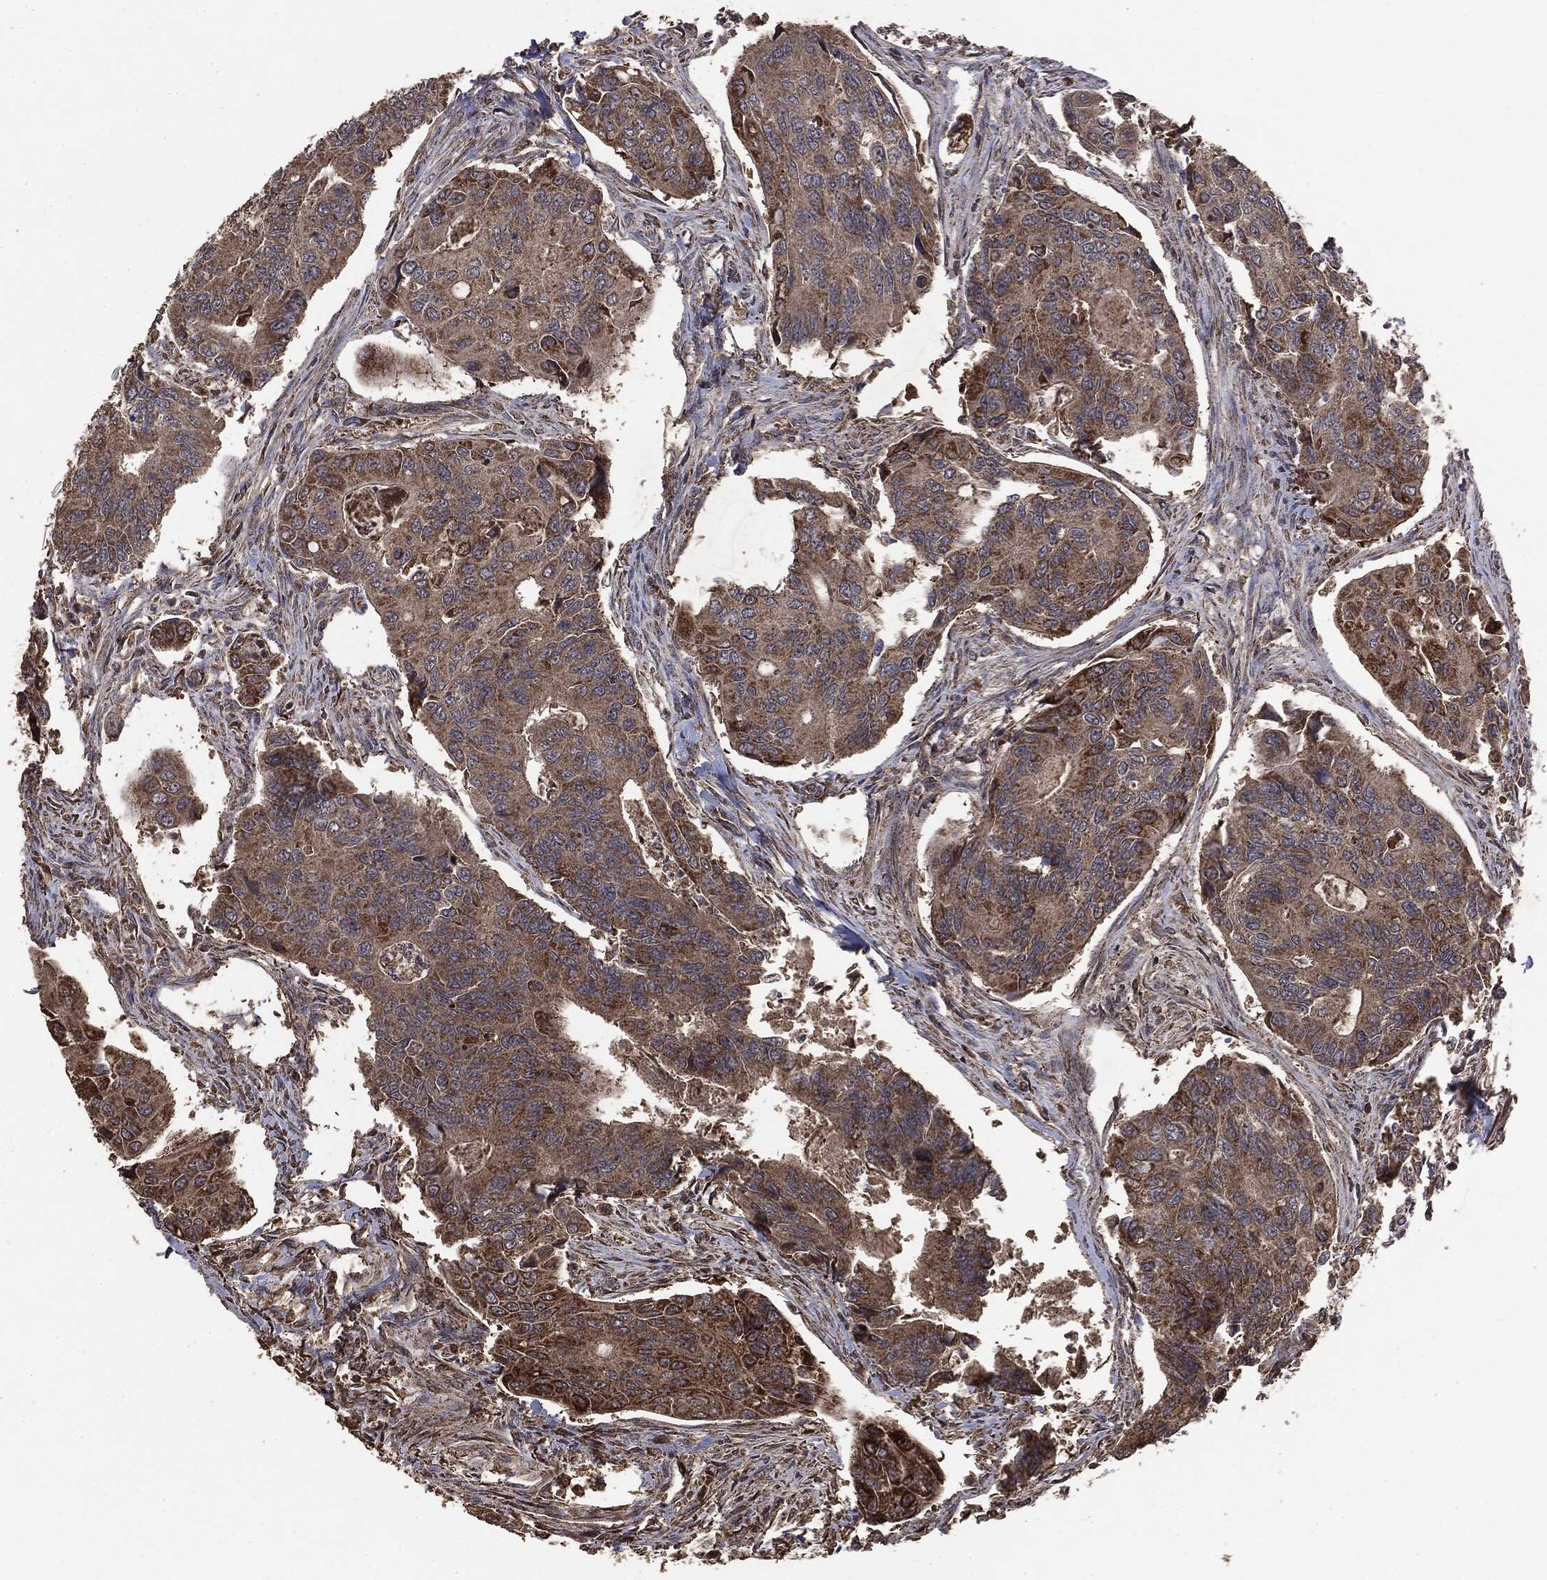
{"staining": {"intensity": "moderate", "quantity": ">75%", "location": "cytoplasmic/membranous"}, "tissue": "colorectal cancer", "cell_type": "Tumor cells", "image_type": "cancer", "snomed": [{"axis": "morphology", "description": "Adenocarcinoma, NOS"}, {"axis": "topography", "description": "Colon"}], "caption": "Protein positivity by immunohistochemistry shows moderate cytoplasmic/membranous staining in about >75% of tumor cells in colorectal cancer (adenocarcinoma).", "gene": "MTOR", "patient": {"sex": "female", "age": 67}}